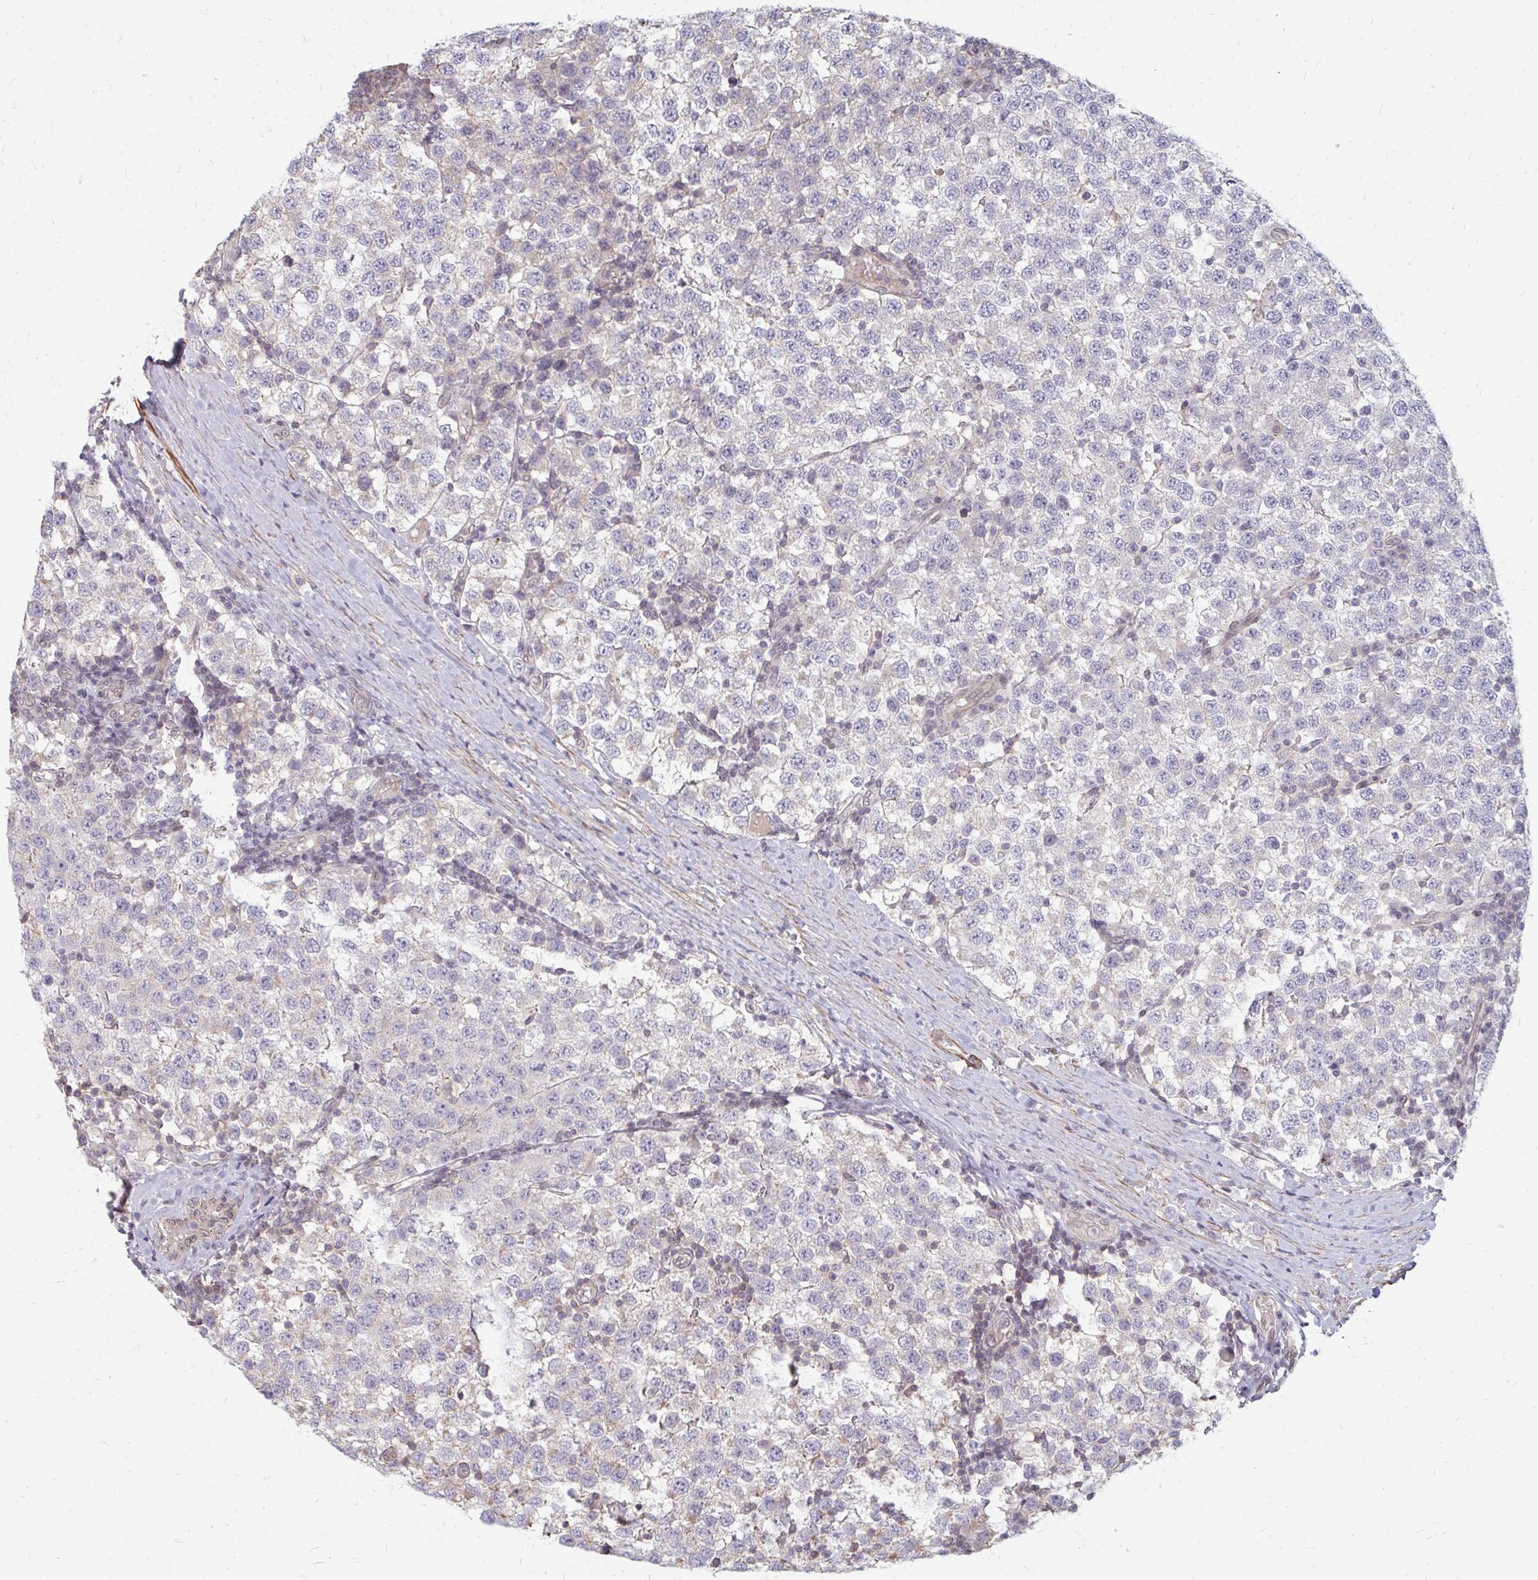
{"staining": {"intensity": "negative", "quantity": "none", "location": "none"}, "tissue": "testis cancer", "cell_type": "Tumor cells", "image_type": "cancer", "snomed": [{"axis": "morphology", "description": "Seminoma, NOS"}, {"axis": "topography", "description": "Testis"}], "caption": "An immunohistochemistry (IHC) micrograph of testis cancer is shown. There is no staining in tumor cells of testis cancer.", "gene": "GPC5", "patient": {"sex": "male", "age": 34}}